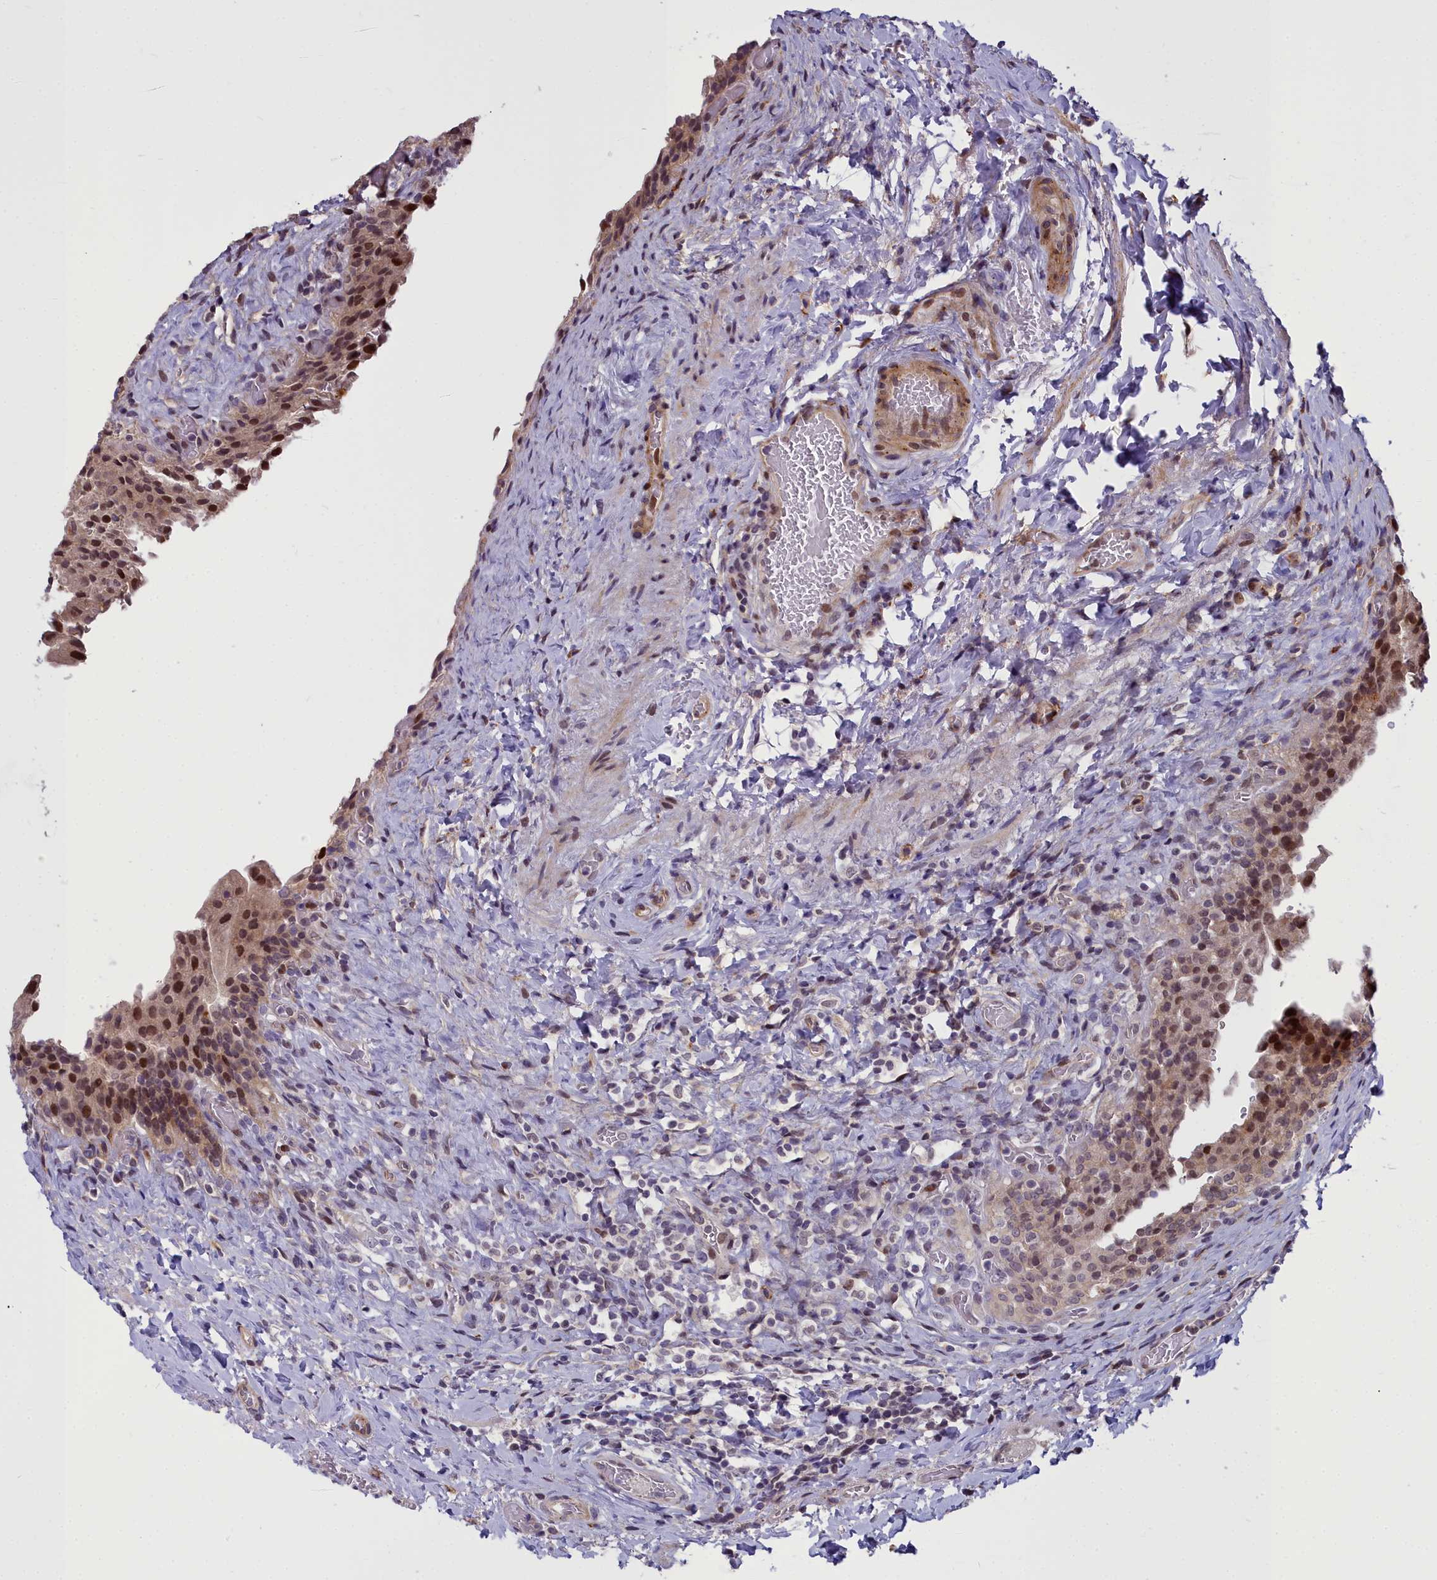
{"staining": {"intensity": "moderate", "quantity": "25%-75%", "location": "nuclear"}, "tissue": "urinary bladder", "cell_type": "Urothelial cells", "image_type": "normal", "snomed": [{"axis": "morphology", "description": "Normal tissue, NOS"}, {"axis": "morphology", "description": "Inflammation, NOS"}, {"axis": "topography", "description": "Urinary bladder"}], "caption": "A high-resolution histopathology image shows IHC staining of normal urinary bladder, which reveals moderate nuclear positivity in approximately 25%-75% of urothelial cells.", "gene": "GLYATL3", "patient": {"sex": "male", "age": 64}}